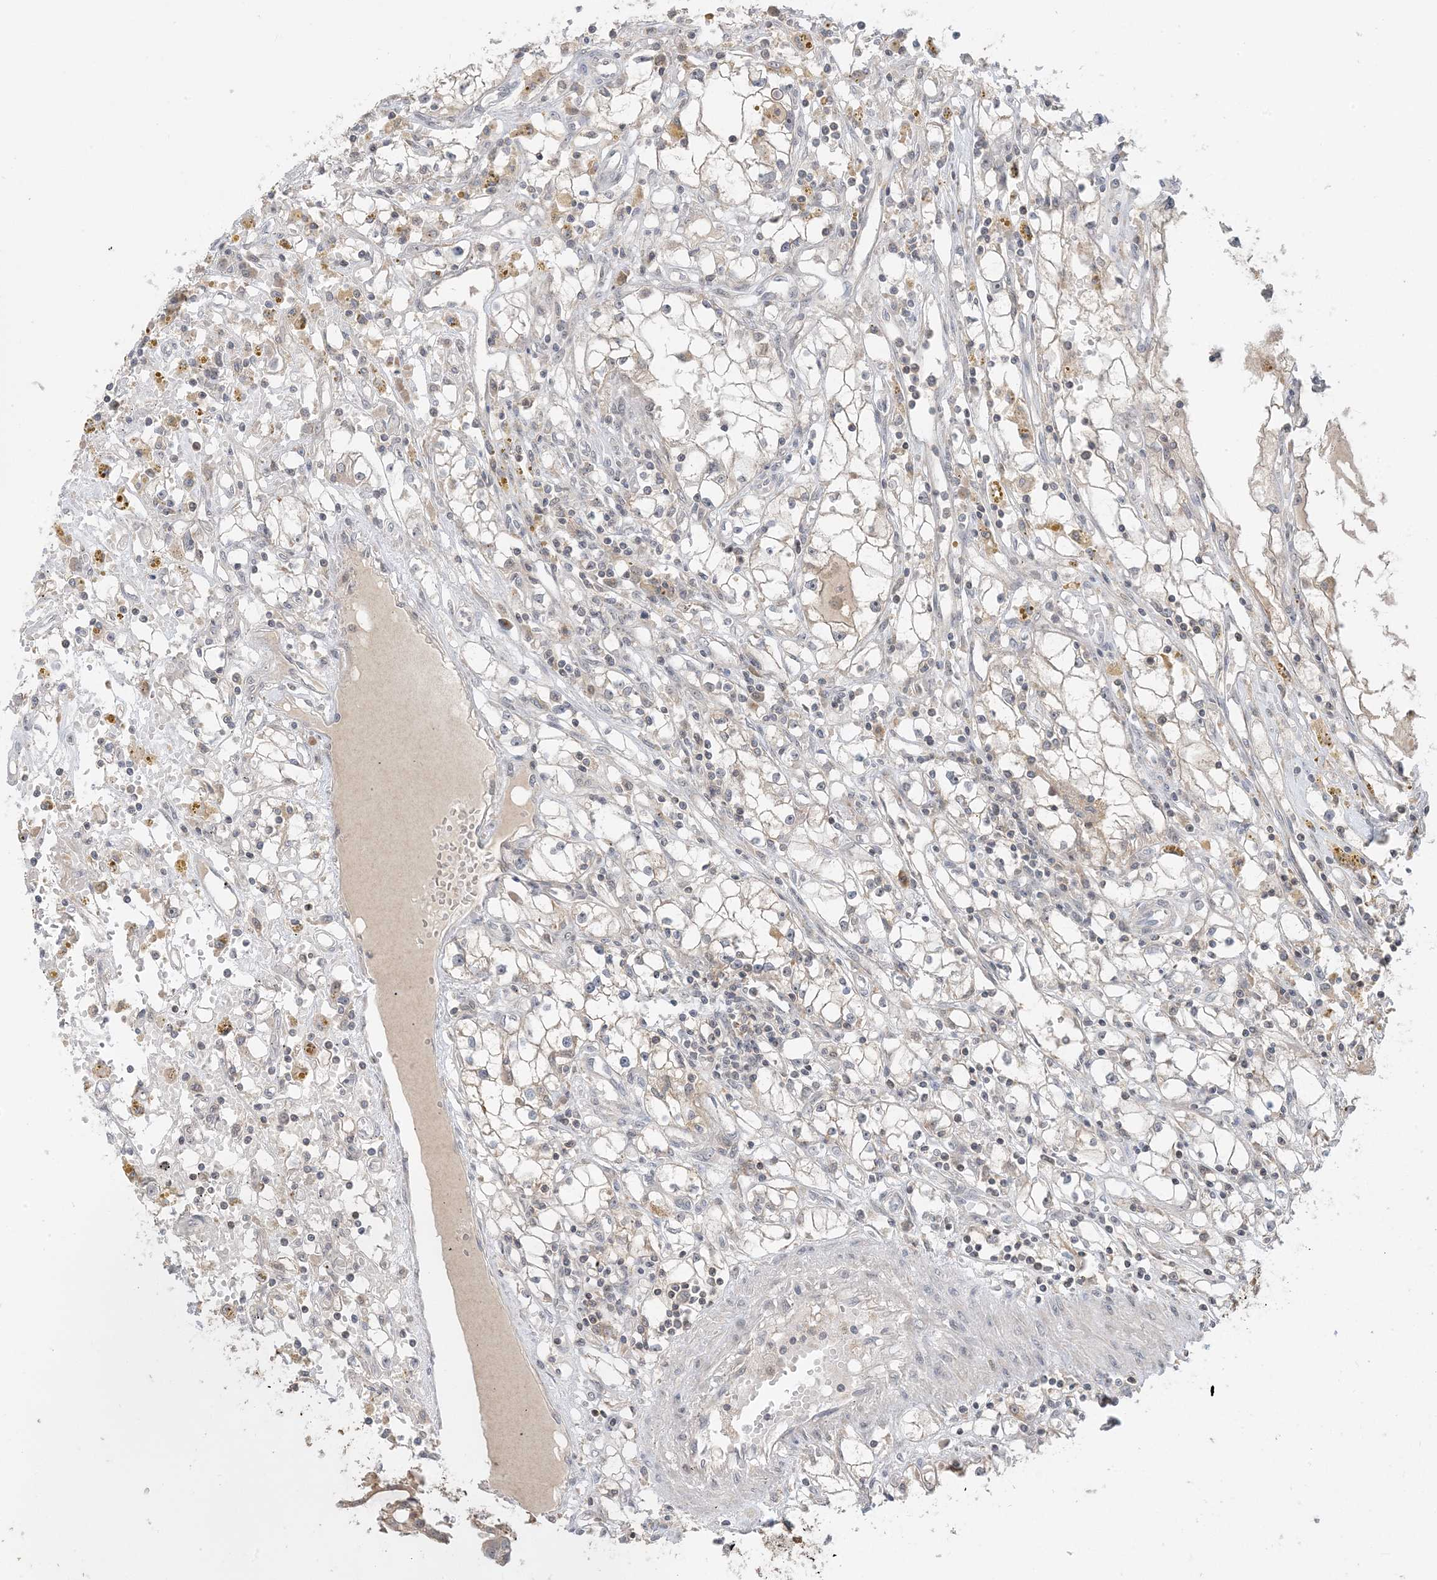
{"staining": {"intensity": "weak", "quantity": "25%-75%", "location": "cytoplasmic/membranous"}, "tissue": "renal cancer", "cell_type": "Tumor cells", "image_type": "cancer", "snomed": [{"axis": "morphology", "description": "Adenocarcinoma, NOS"}, {"axis": "topography", "description": "Kidney"}], "caption": "This photomicrograph exhibits immunohistochemistry (IHC) staining of adenocarcinoma (renal), with low weak cytoplasmic/membranous positivity in approximately 25%-75% of tumor cells.", "gene": "PRRT3", "patient": {"sex": "male", "age": 56}}